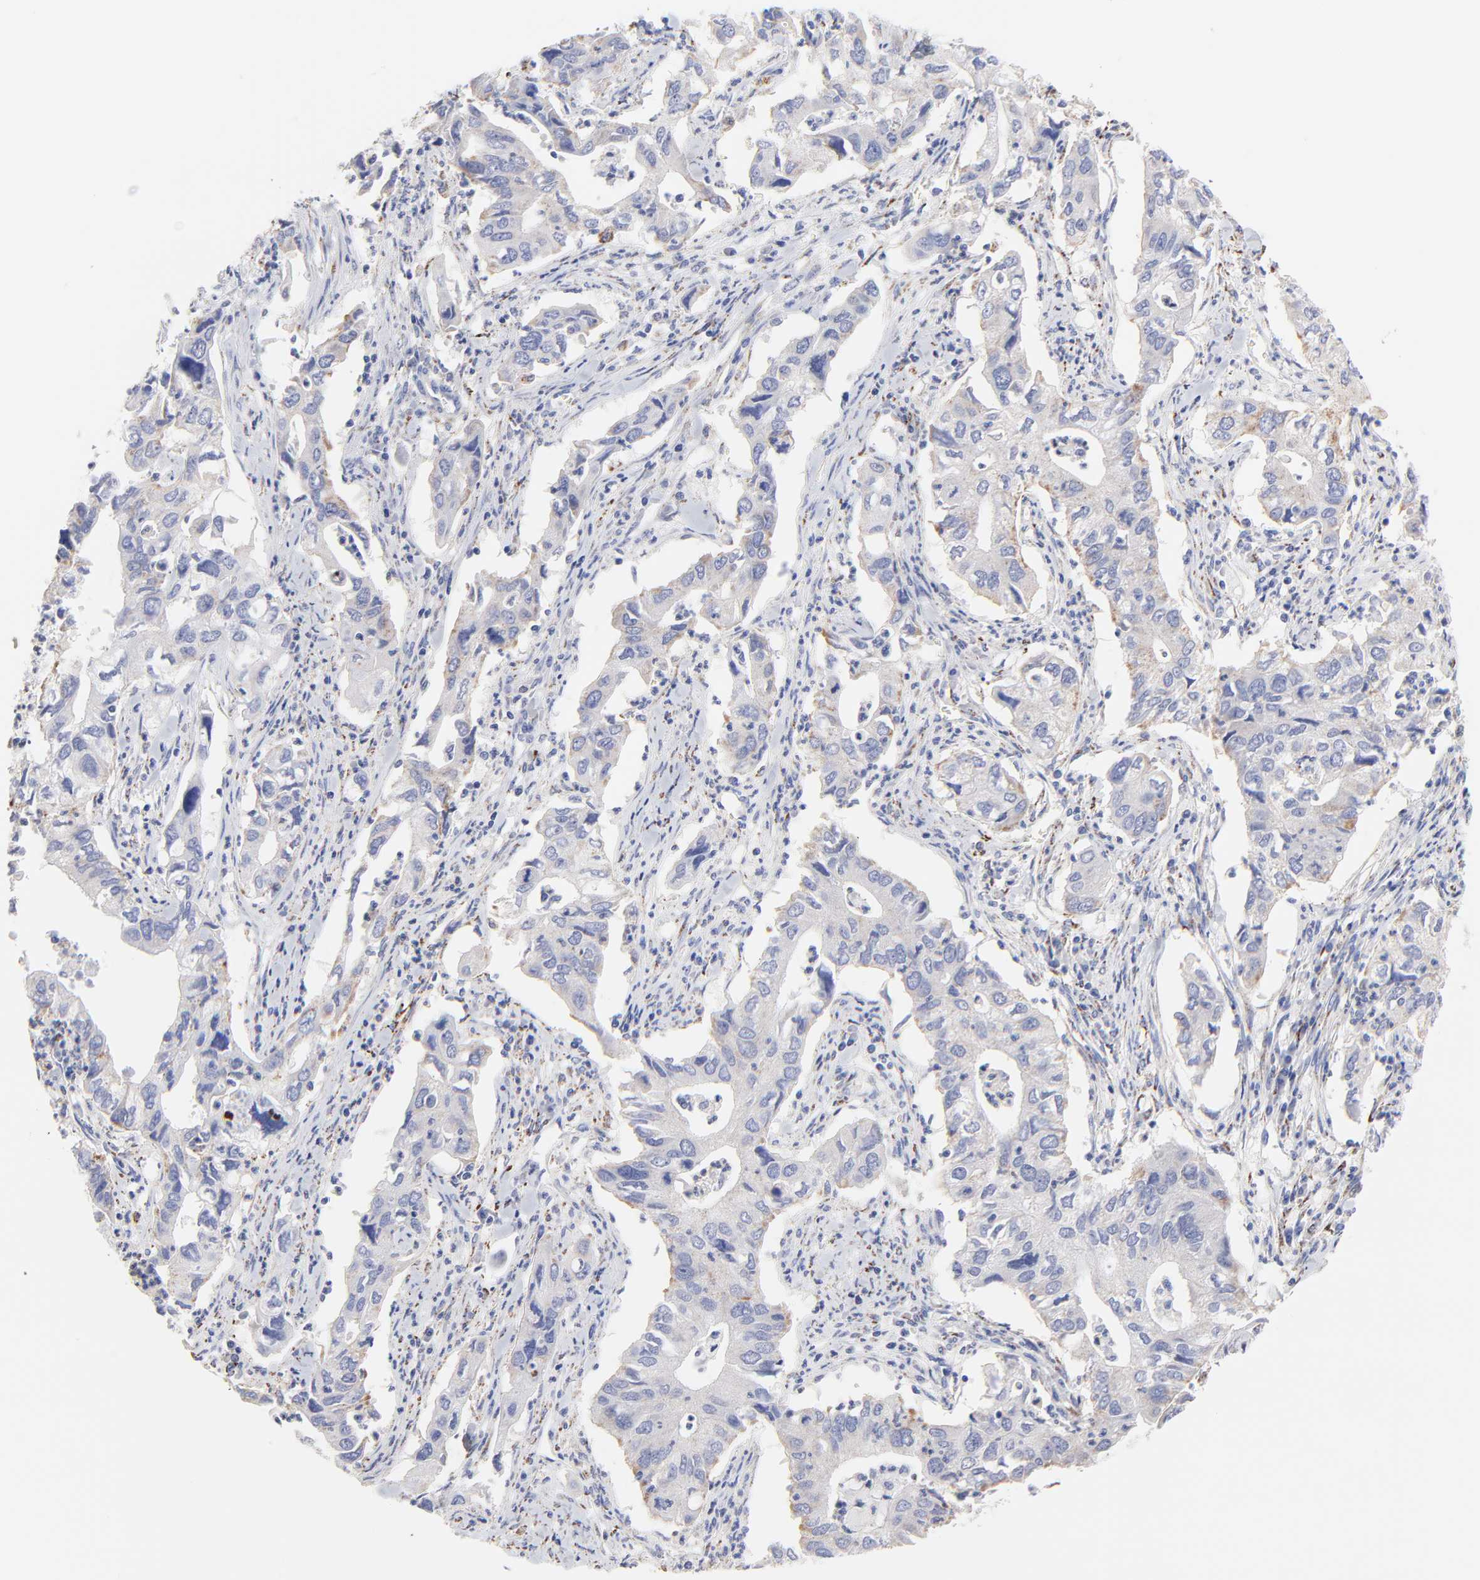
{"staining": {"intensity": "weak", "quantity": "<25%", "location": "cytoplasmic/membranous"}, "tissue": "lung cancer", "cell_type": "Tumor cells", "image_type": "cancer", "snomed": [{"axis": "morphology", "description": "Adenocarcinoma, NOS"}, {"axis": "topography", "description": "Lung"}], "caption": "The image demonstrates no significant staining in tumor cells of lung adenocarcinoma.", "gene": "FBXO10", "patient": {"sex": "male", "age": 48}}